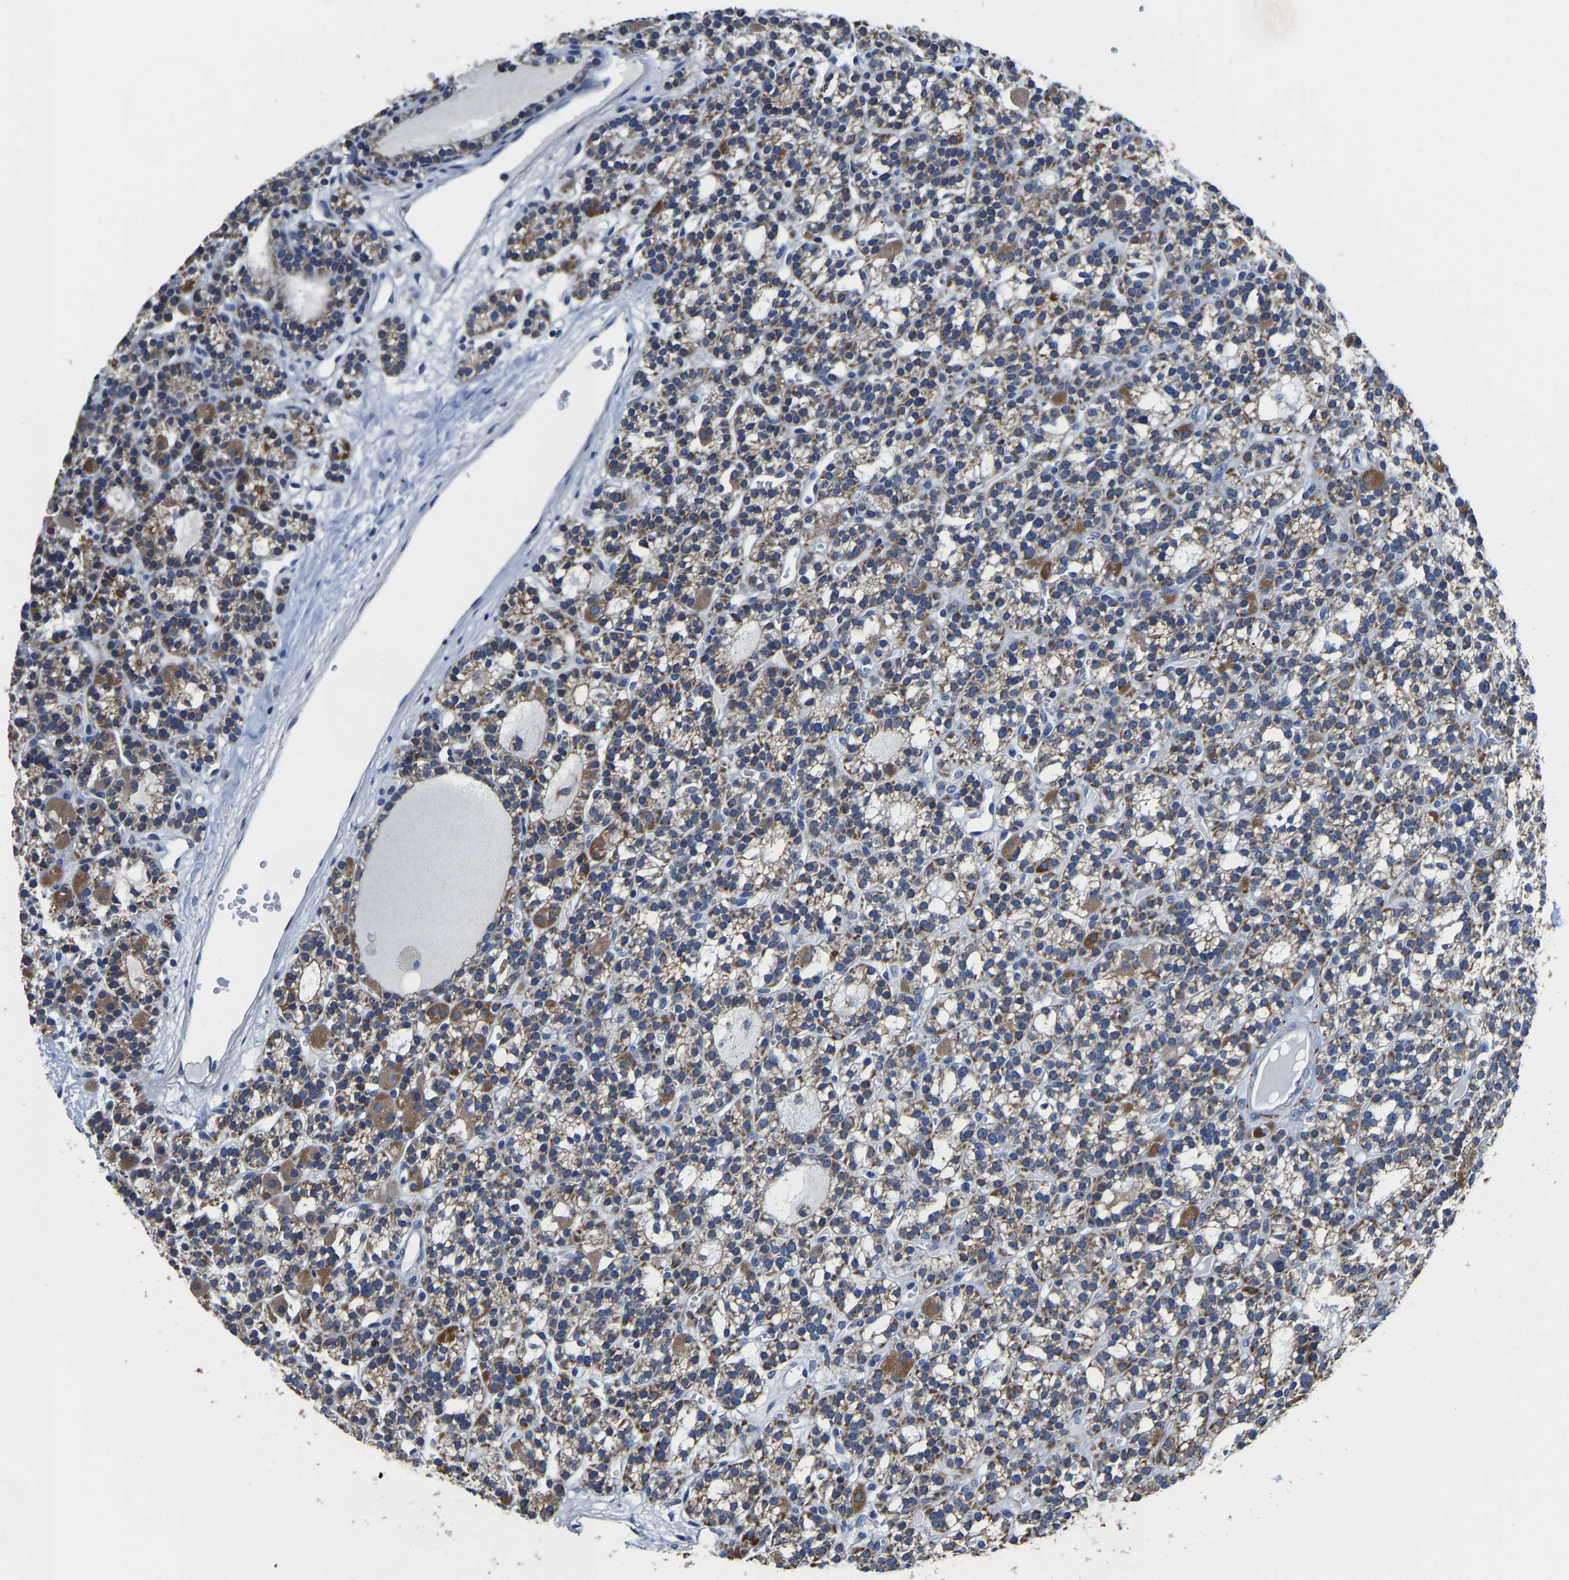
{"staining": {"intensity": "moderate", "quantity": ">75%", "location": "cytoplasmic/membranous"}, "tissue": "parathyroid gland", "cell_type": "Glandular cells", "image_type": "normal", "snomed": [{"axis": "morphology", "description": "Normal tissue, NOS"}, {"axis": "morphology", "description": "Adenoma, NOS"}, {"axis": "topography", "description": "Parathyroid gland"}], "caption": "Moderate cytoplasmic/membranous staining for a protein is appreciated in approximately >75% of glandular cells of benign parathyroid gland using immunohistochemistry.", "gene": "AGK", "patient": {"sex": "female", "age": 58}}